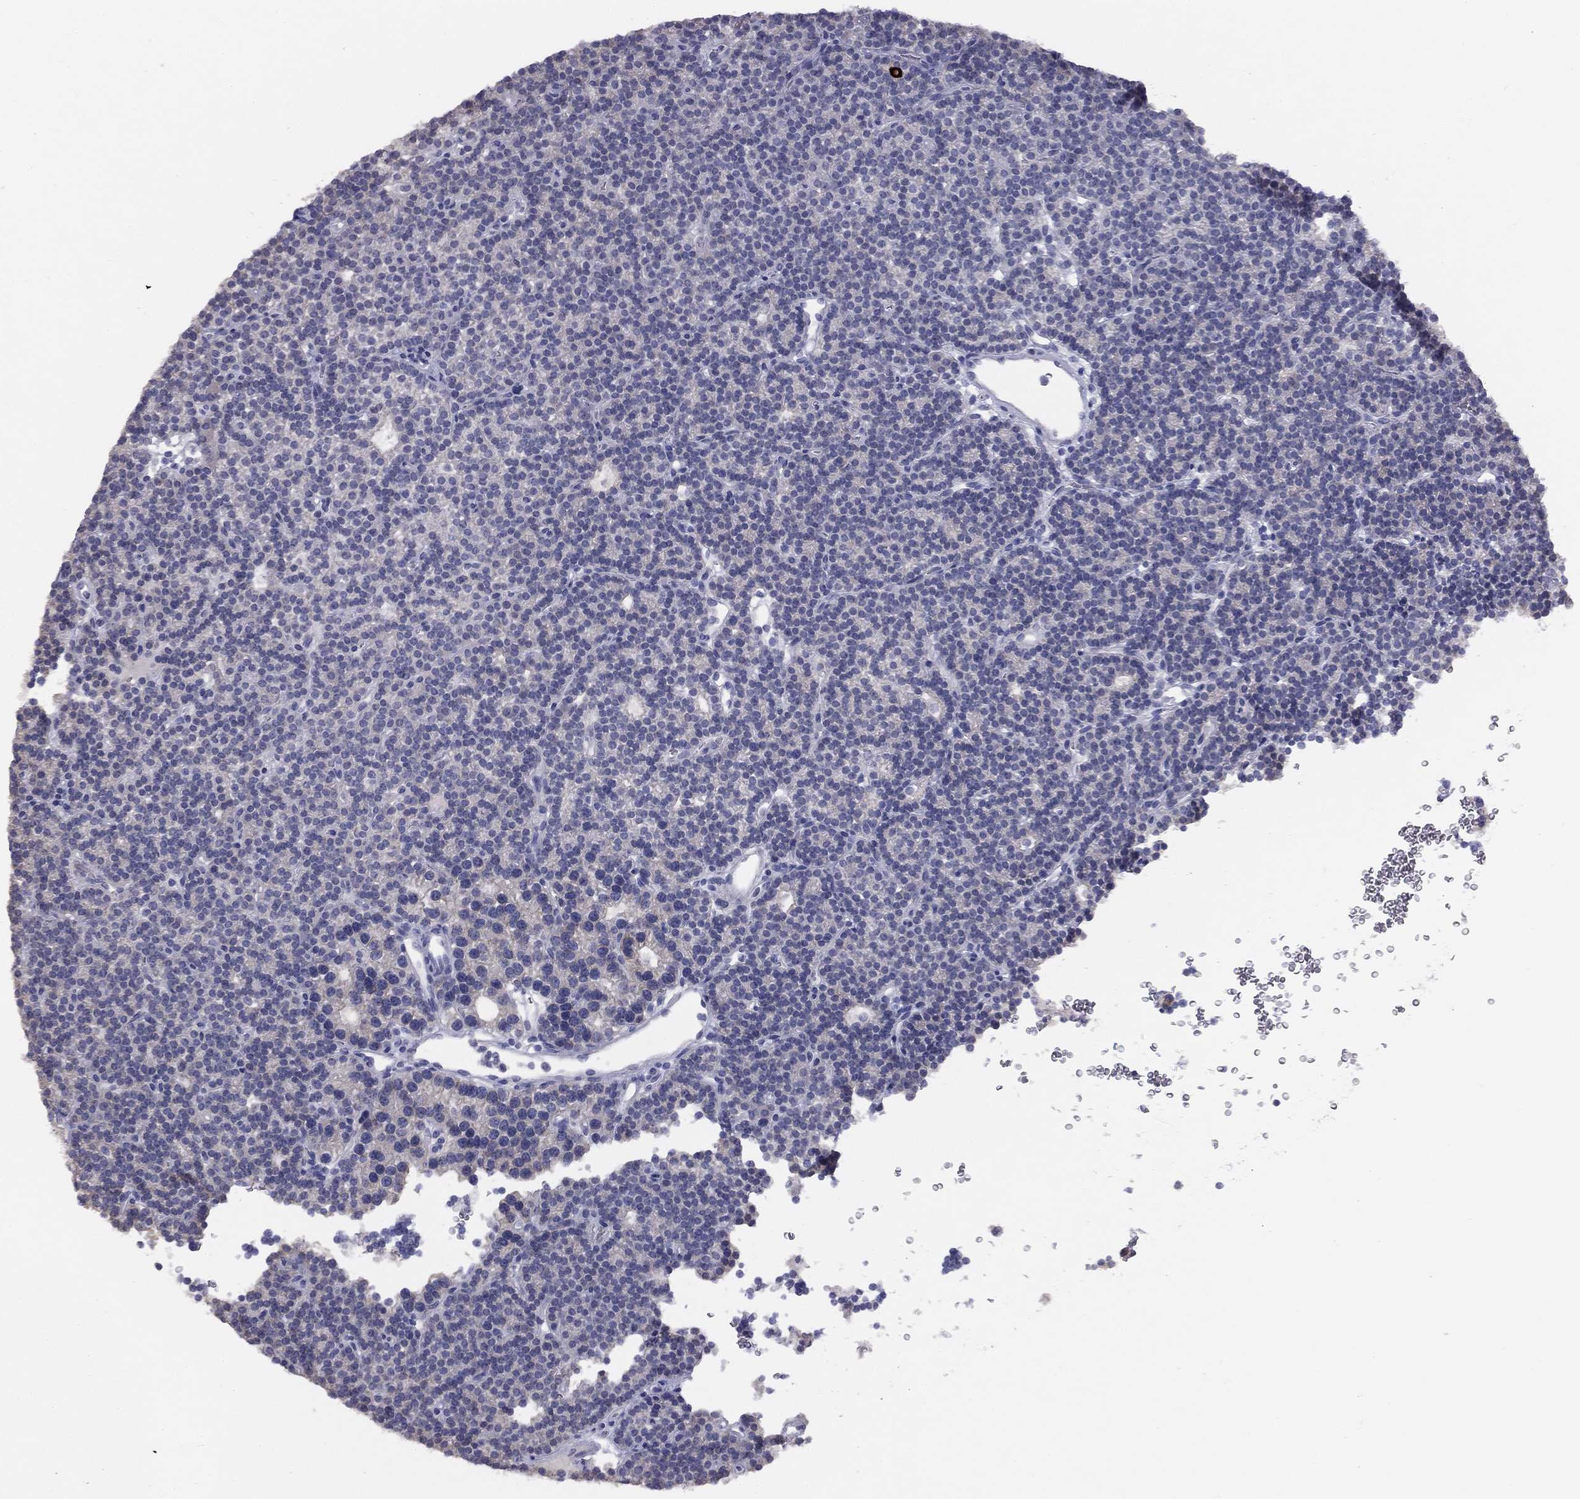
{"staining": {"intensity": "negative", "quantity": "none", "location": "none"}, "tissue": "parathyroid gland", "cell_type": "Glandular cells", "image_type": "normal", "snomed": [{"axis": "morphology", "description": "Normal tissue, NOS"}, {"axis": "topography", "description": "Parathyroid gland"}], "caption": "The micrograph exhibits no significant positivity in glandular cells of parathyroid gland.", "gene": "MUC1", "patient": {"sex": "female", "age": 42}}